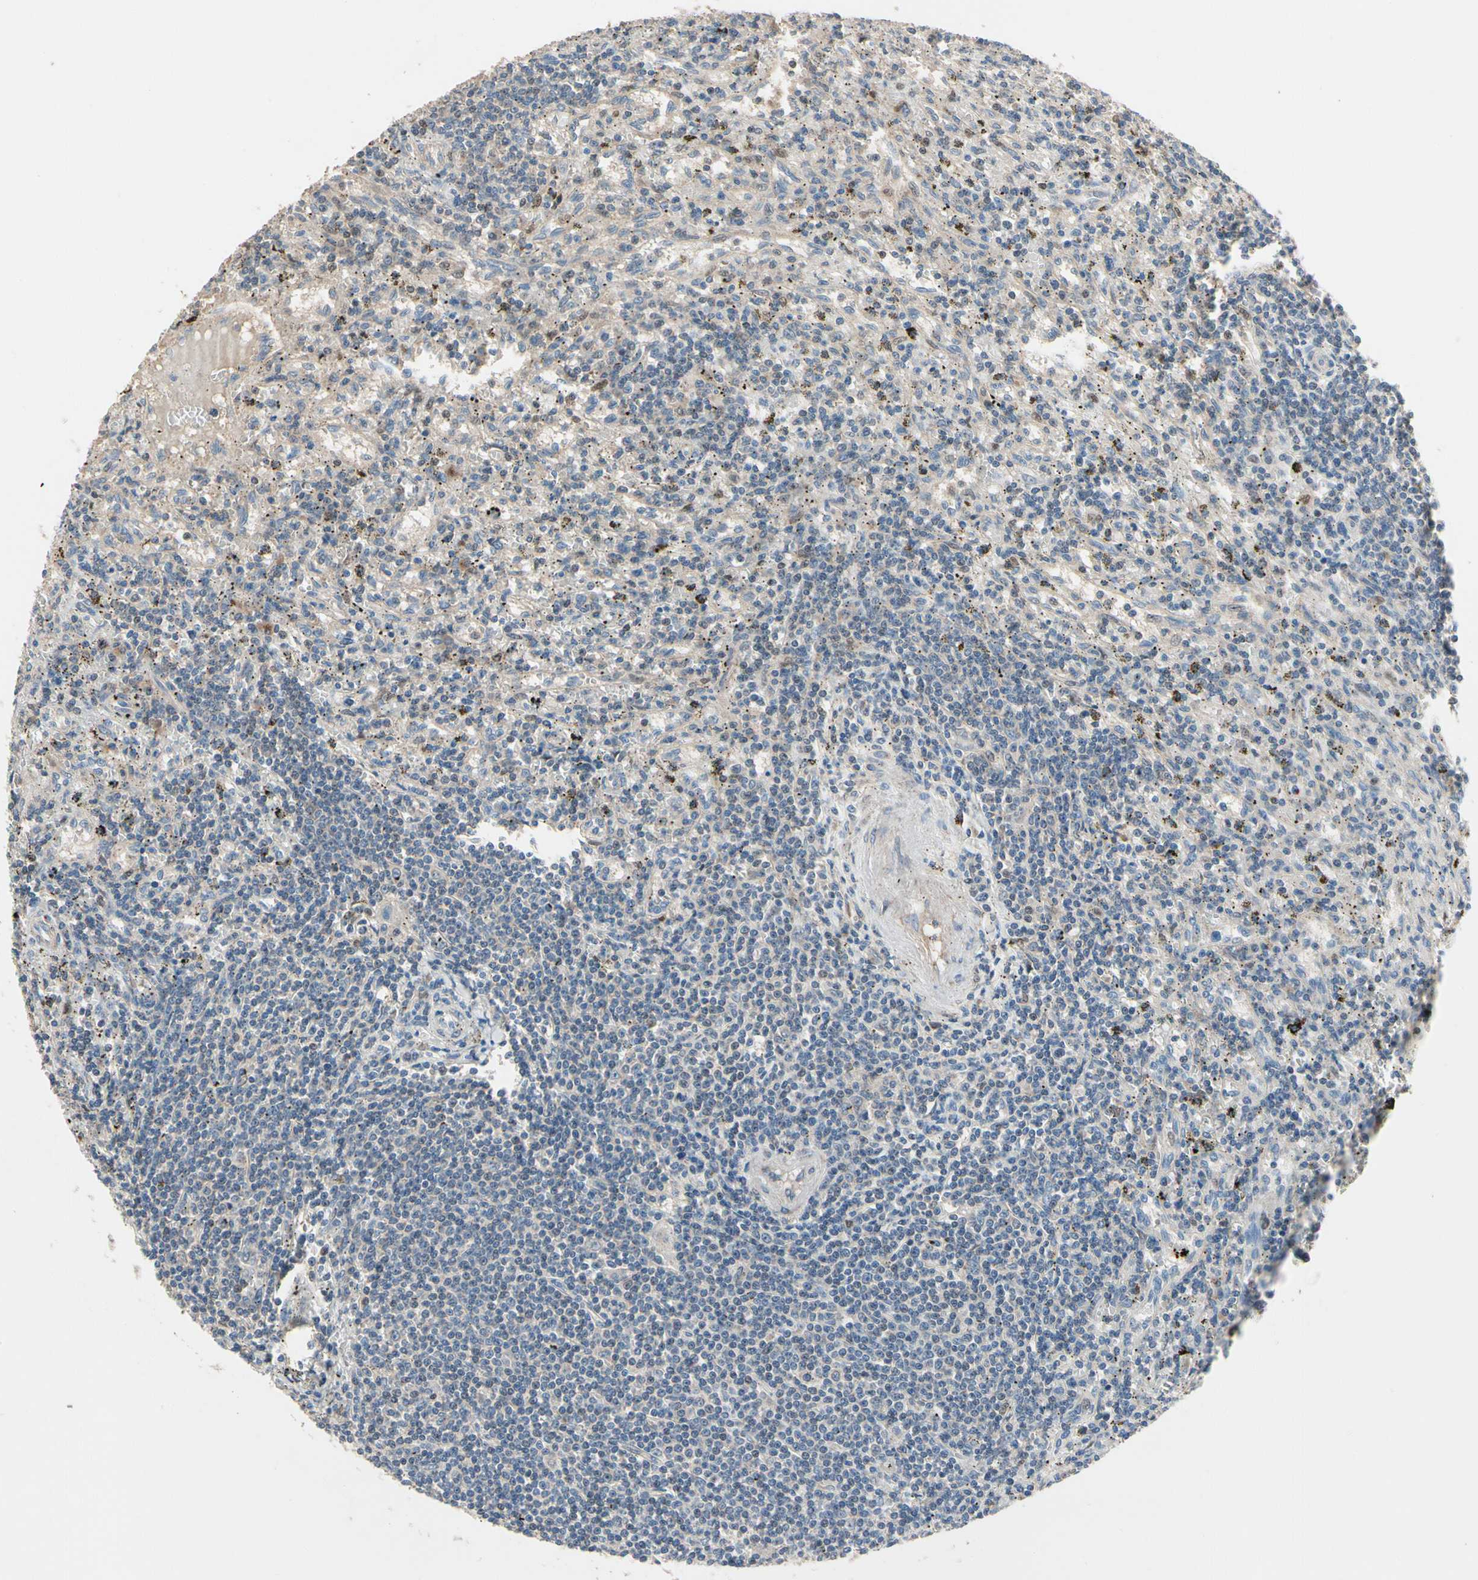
{"staining": {"intensity": "negative", "quantity": "none", "location": "none"}, "tissue": "lymphoma", "cell_type": "Tumor cells", "image_type": "cancer", "snomed": [{"axis": "morphology", "description": "Malignant lymphoma, non-Hodgkin's type, Low grade"}, {"axis": "topography", "description": "Spleen"}], "caption": "An image of human lymphoma is negative for staining in tumor cells. (DAB (3,3'-diaminobenzidine) IHC visualized using brightfield microscopy, high magnification).", "gene": "CGREF1", "patient": {"sex": "male", "age": 76}}